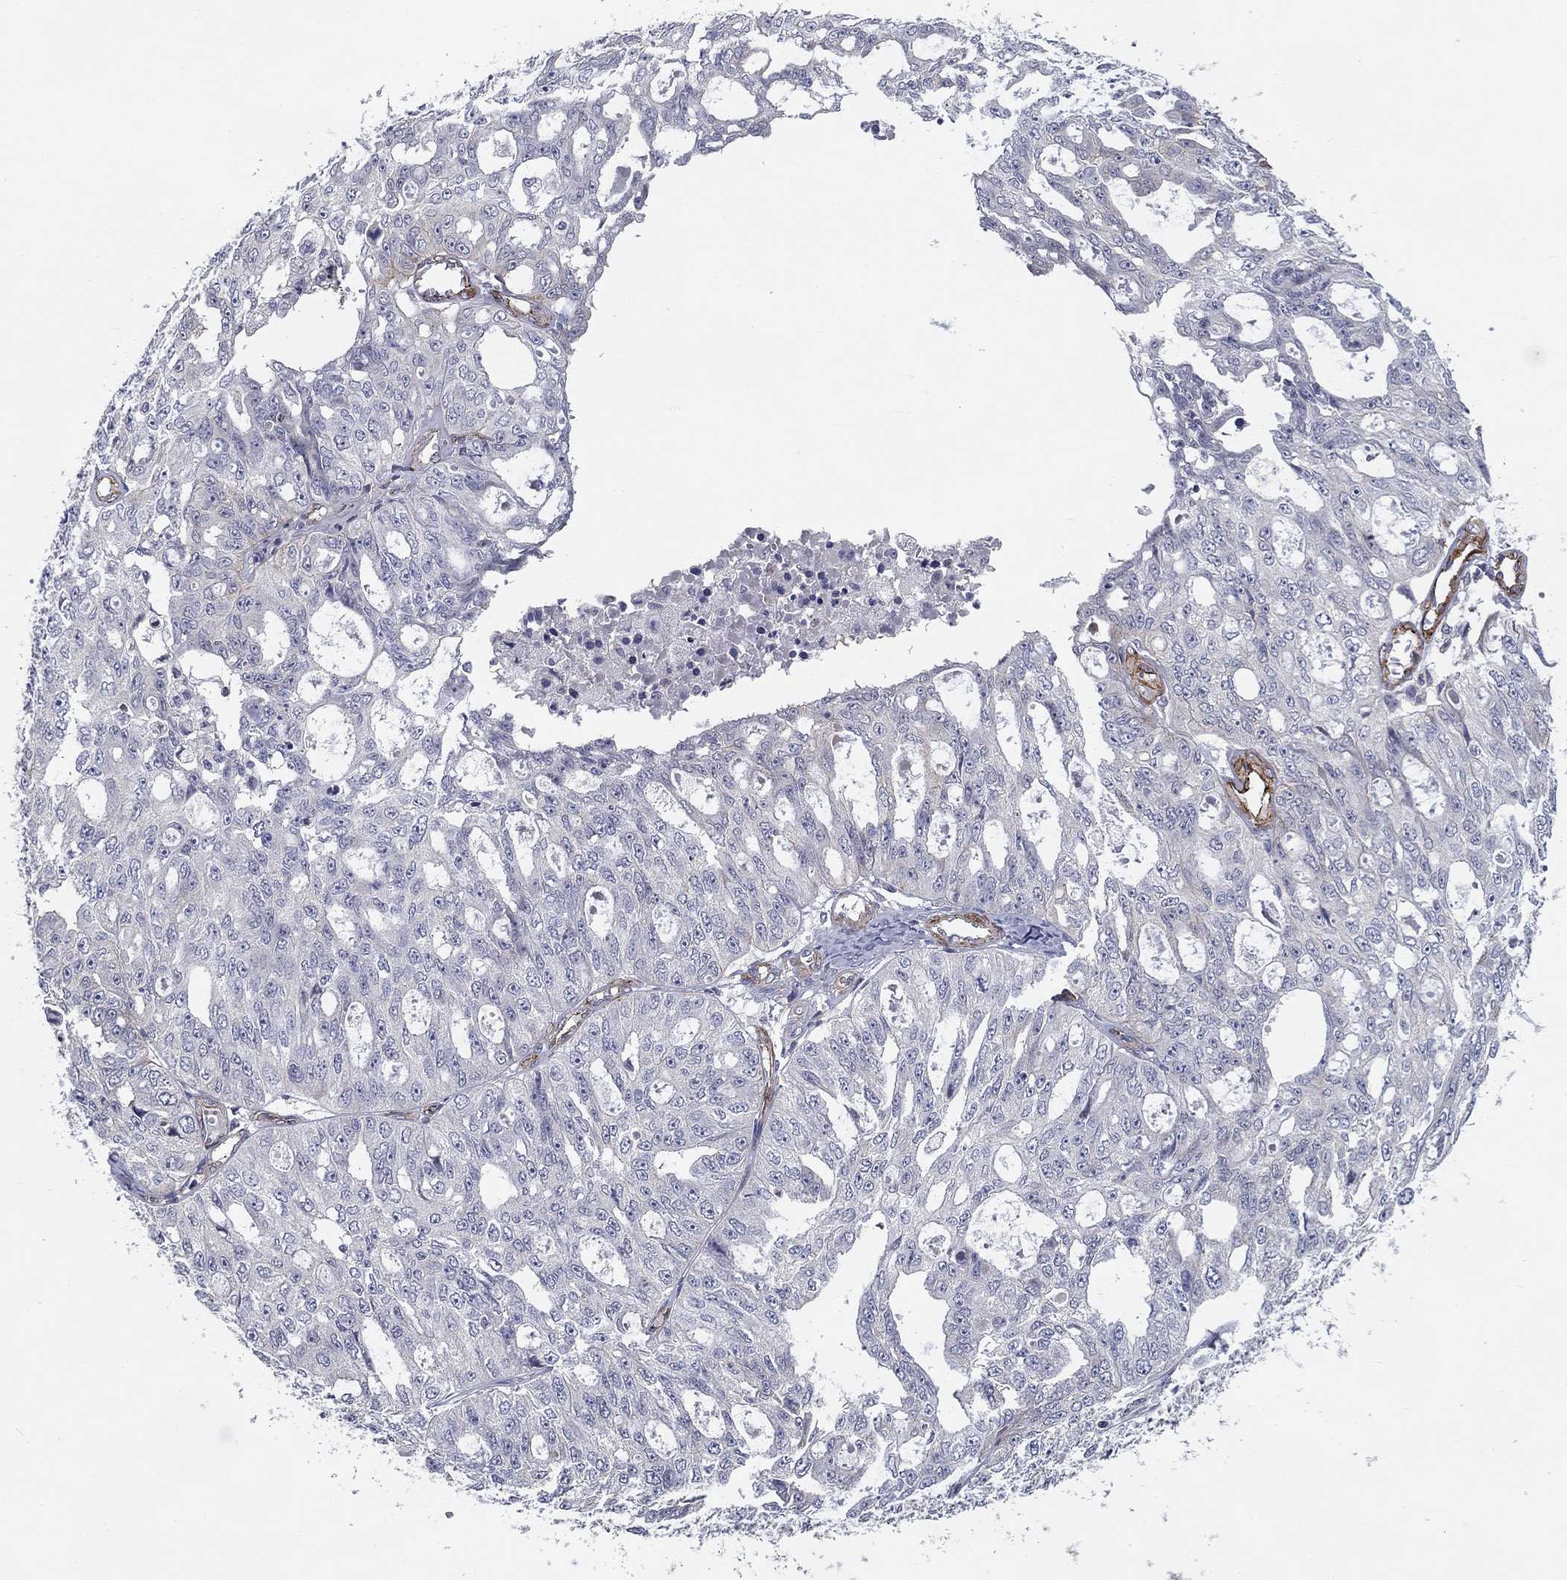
{"staining": {"intensity": "negative", "quantity": "none", "location": "none"}, "tissue": "ovarian cancer", "cell_type": "Tumor cells", "image_type": "cancer", "snomed": [{"axis": "morphology", "description": "Carcinoma, endometroid"}, {"axis": "topography", "description": "Ovary"}], "caption": "Immunohistochemistry image of ovarian cancer stained for a protein (brown), which demonstrates no staining in tumor cells.", "gene": "SYNC", "patient": {"sex": "female", "age": 65}}